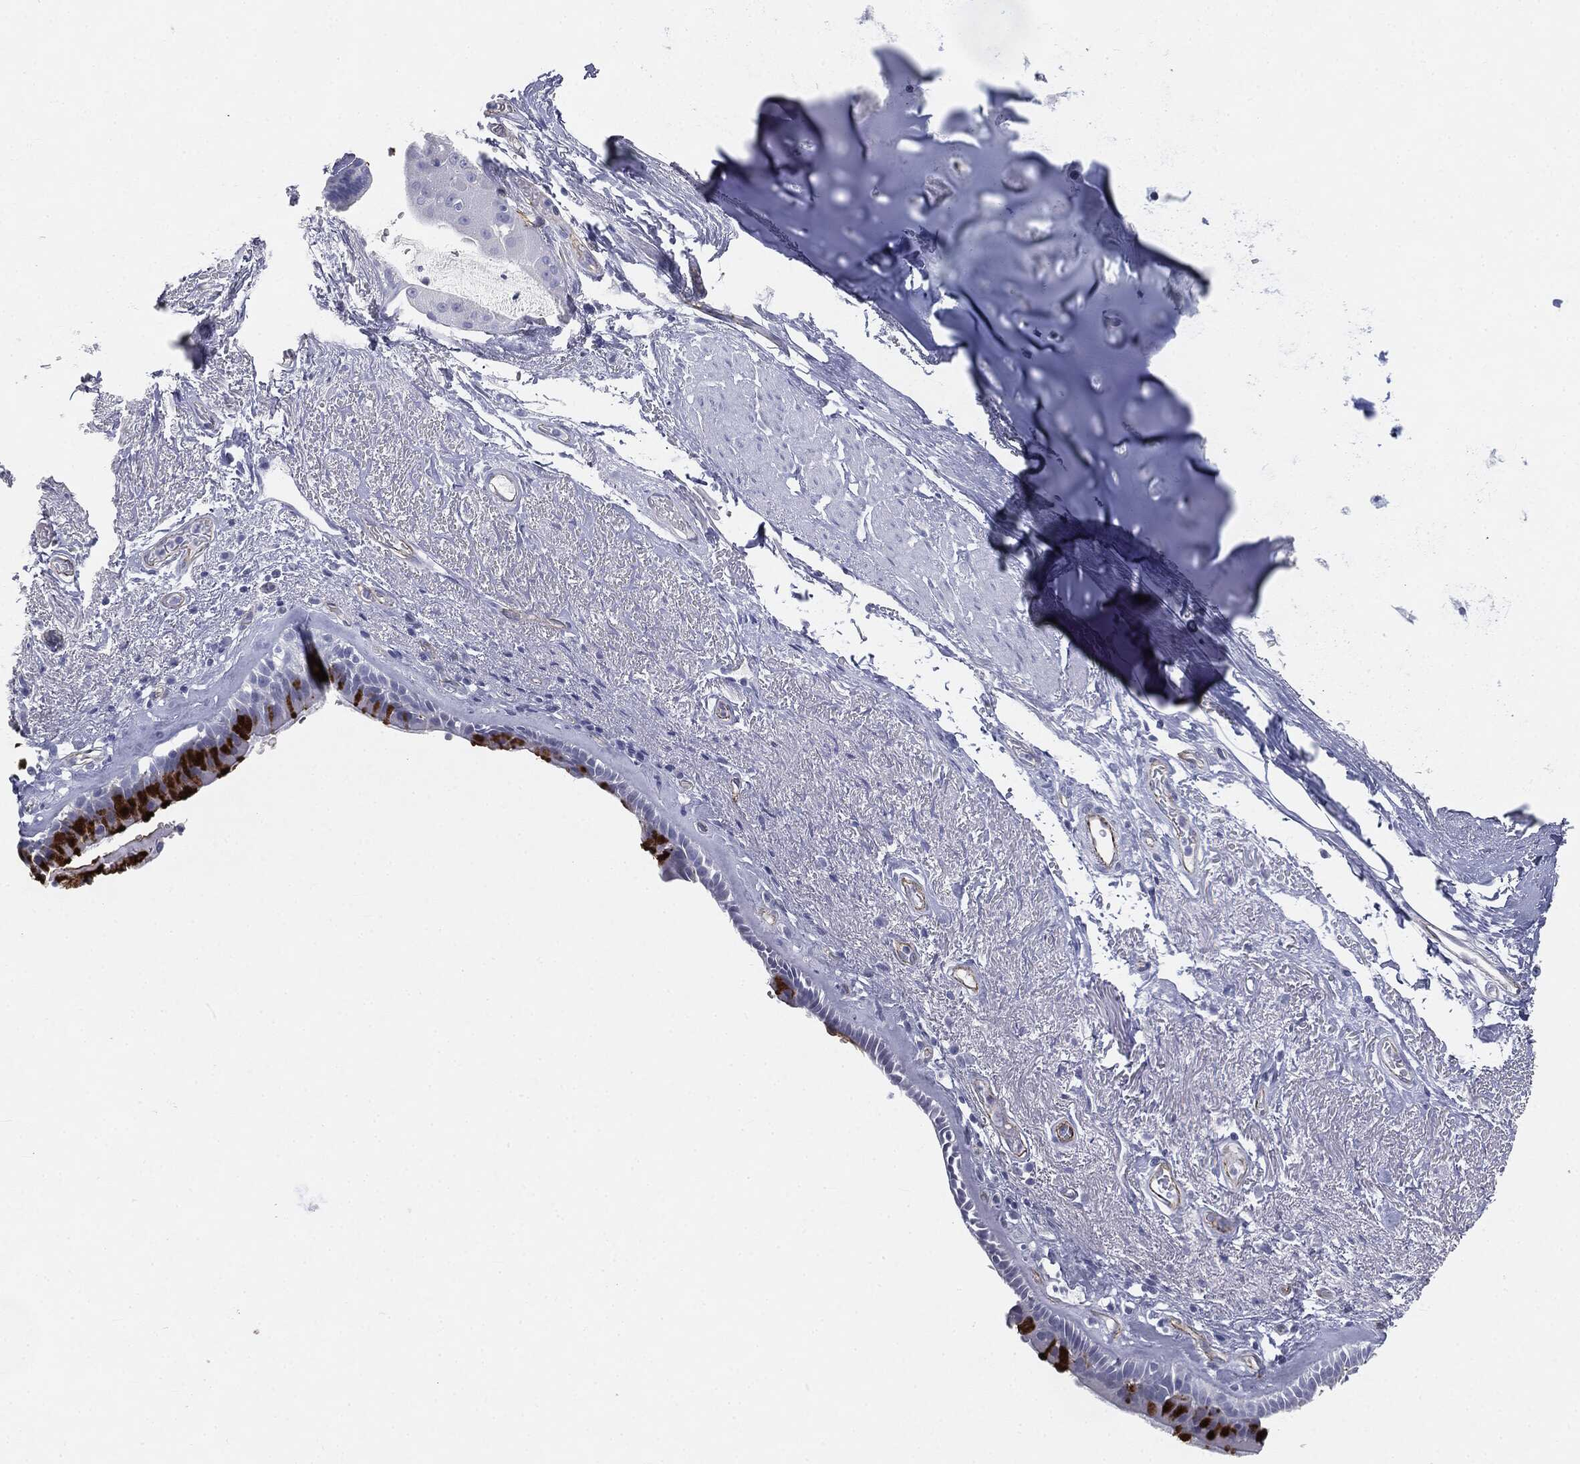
{"staining": {"intensity": "strong", "quantity": "<25%", "location": "cytoplasmic/membranous"}, "tissue": "bronchus", "cell_type": "Respiratory epithelial cells", "image_type": "normal", "snomed": [{"axis": "morphology", "description": "Normal tissue, NOS"}, {"axis": "topography", "description": "Bronchus"}], "caption": "Protein staining of normal bronchus shows strong cytoplasmic/membranous expression in about <25% of respiratory epithelial cells.", "gene": "MUC5AC", "patient": {"sex": "male", "age": 82}}